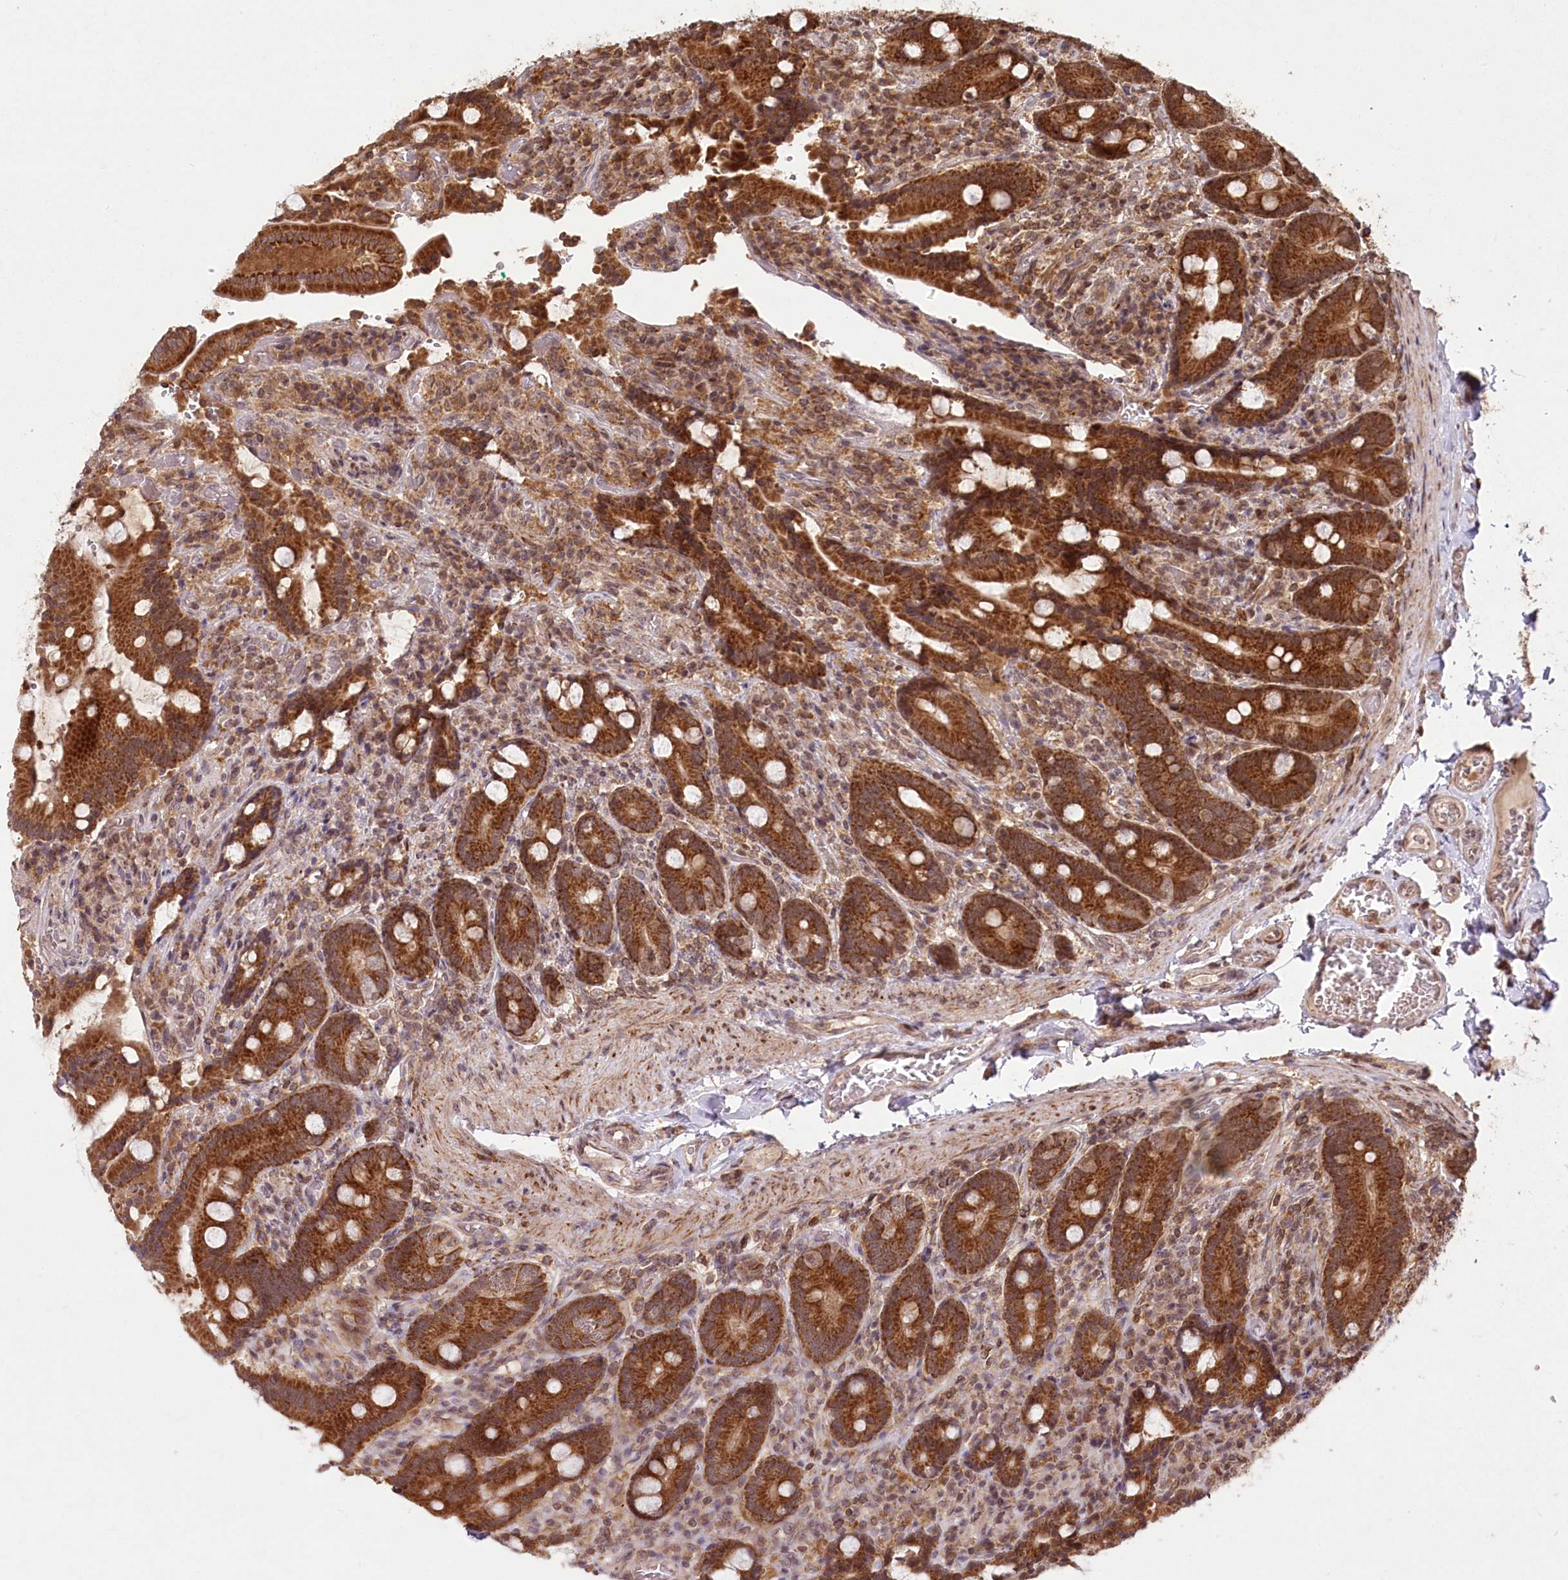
{"staining": {"intensity": "strong", "quantity": ">75%", "location": "cytoplasmic/membranous"}, "tissue": "duodenum", "cell_type": "Glandular cells", "image_type": "normal", "snomed": [{"axis": "morphology", "description": "Normal tissue, NOS"}, {"axis": "topography", "description": "Duodenum"}], "caption": "A histopathology image showing strong cytoplasmic/membranous staining in approximately >75% of glandular cells in normal duodenum, as visualized by brown immunohistochemical staining.", "gene": "MICU1", "patient": {"sex": "female", "age": 62}}